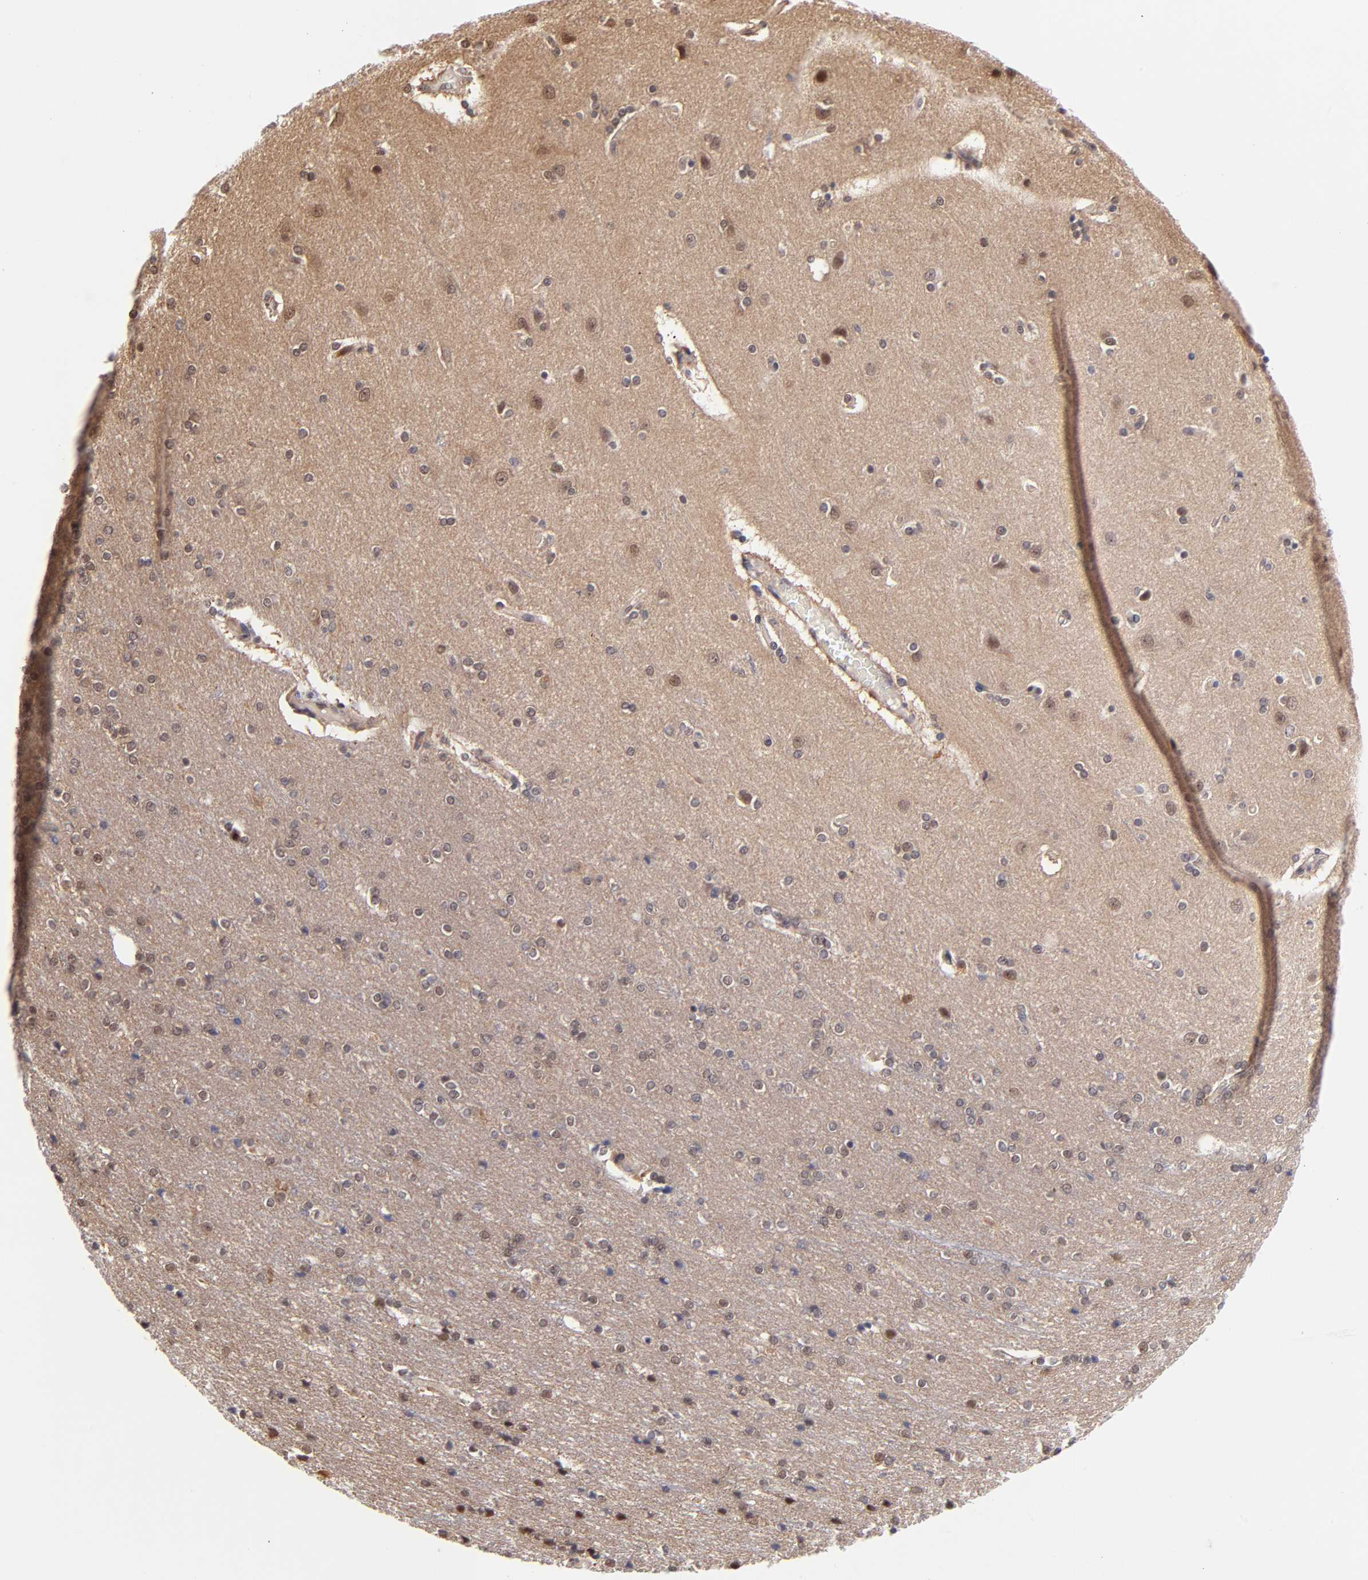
{"staining": {"intensity": "moderate", "quantity": ">75%", "location": "cytoplasmic/membranous"}, "tissue": "cerebral cortex", "cell_type": "Endothelial cells", "image_type": "normal", "snomed": [{"axis": "morphology", "description": "Normal tissue, NOS"}, {"axis": "topography", "description": "Cerebral cortex"}], "caption": "Immunohistochemistry histopathology image of unremarkable cerebral cortex: cerebral cortex stained using IHC exhibits medium levels of moderate protein expression localized specifically in the cytoplasmic/membranous of endothelial cells, appearing as a cytoplasmic/membranous brown color.", "gene": "YWHAB", "patient": {"sex": "female", "age": 54}}